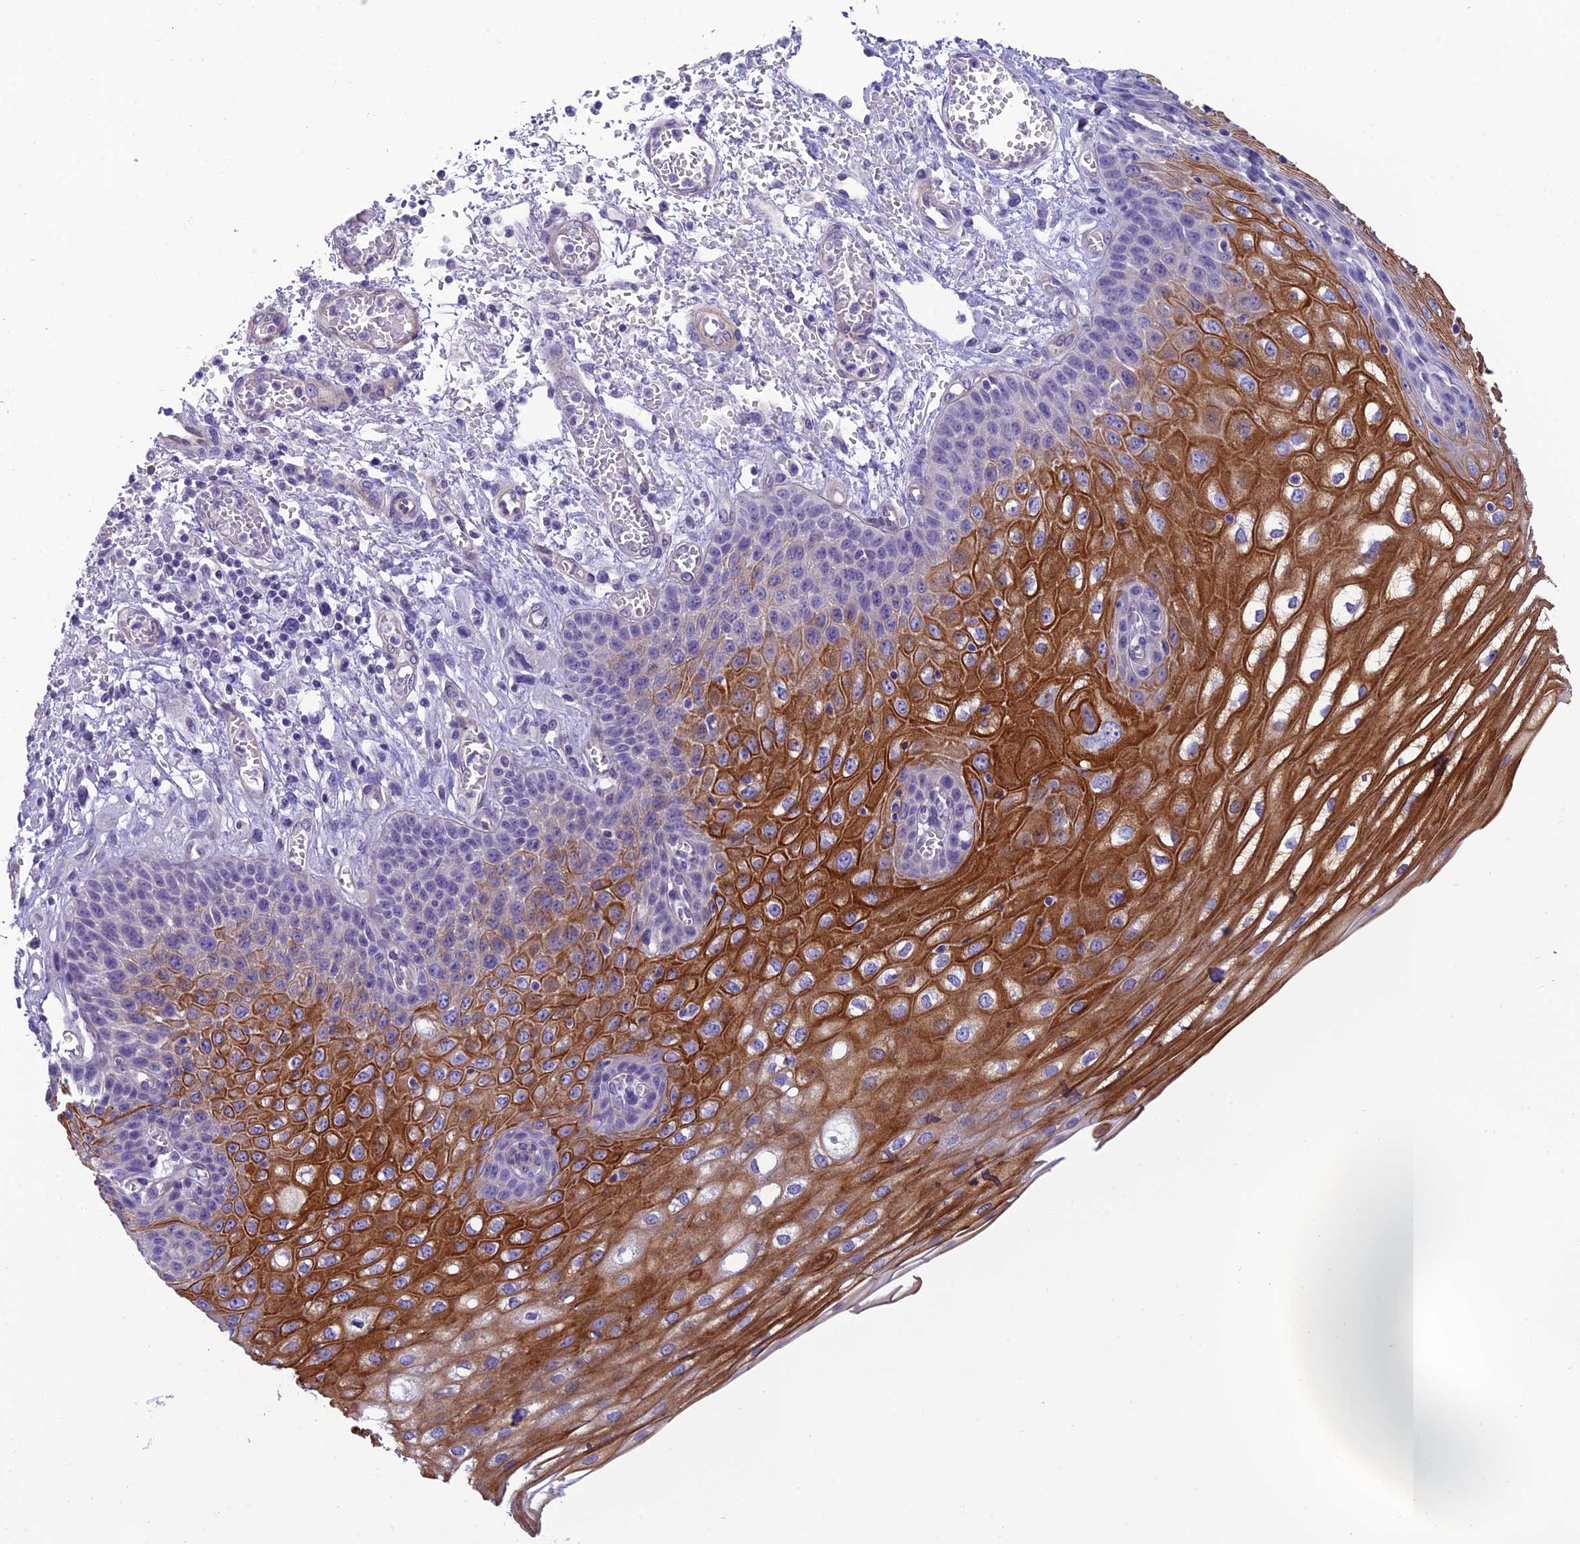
{"staining": {"intensity": "strong", "quantity": "<25%", "location": "cytoplasmic/membranous"}, "tissue": "esophagus", "cell_type": "Squamous epithelial cells", "image_type": "normal", "snomed": [{"axis": "morphology", "description": "Normal tissue, NOS"}, {"axis": "topography", "description": "Esophagus"}], "caption": "Protein staining of normal esophagus shows strong cytoplasmic/membranous expression in about <25% of squamous epithelial cells.", "gene": "C17orf67", "patient": {"sex": "male", "age": 81}}